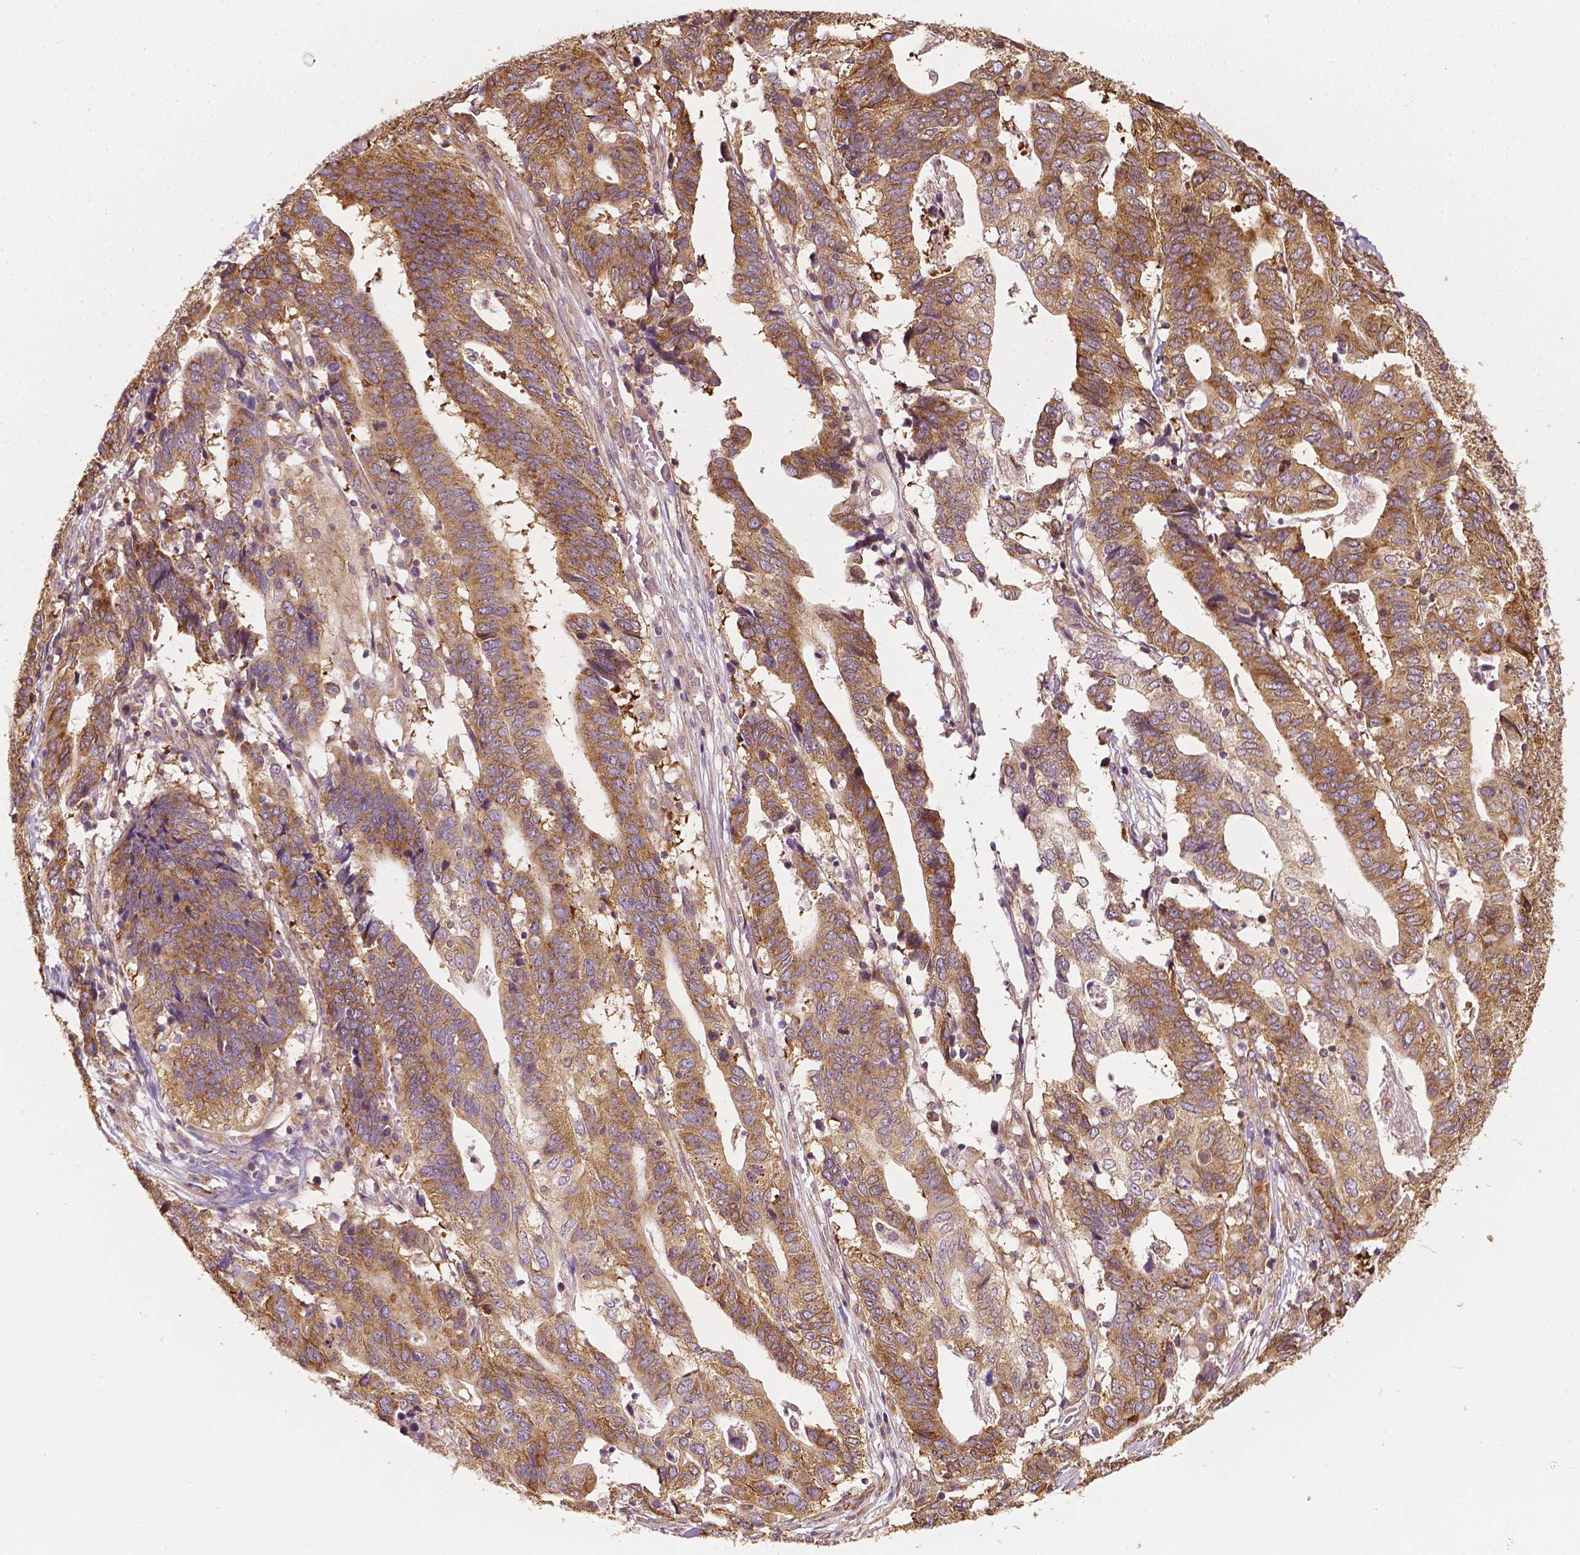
{"staining": {"intensity": "moderate", "quantity": ">75%", "location": "cytoplasmic/membranous"}, "tissue": "stomach cancer", "cell_type": "Tumor cells", "image_type": "cancer", "snomed": [{"axis": "morphology", "description": "Adenocarcinoma, NOS"}, {"axis": "topography", "description": "Stomach, upper"}], "caption": "Immunohistochemical staining of human adenocarcinoma (stomach) demonstrates medium levels of moderate cytoplasmic/membranous positivity in about >75% of tumor cells.", "gene": "G3BP1", "patient": {"sex": "female", "age": 67}}